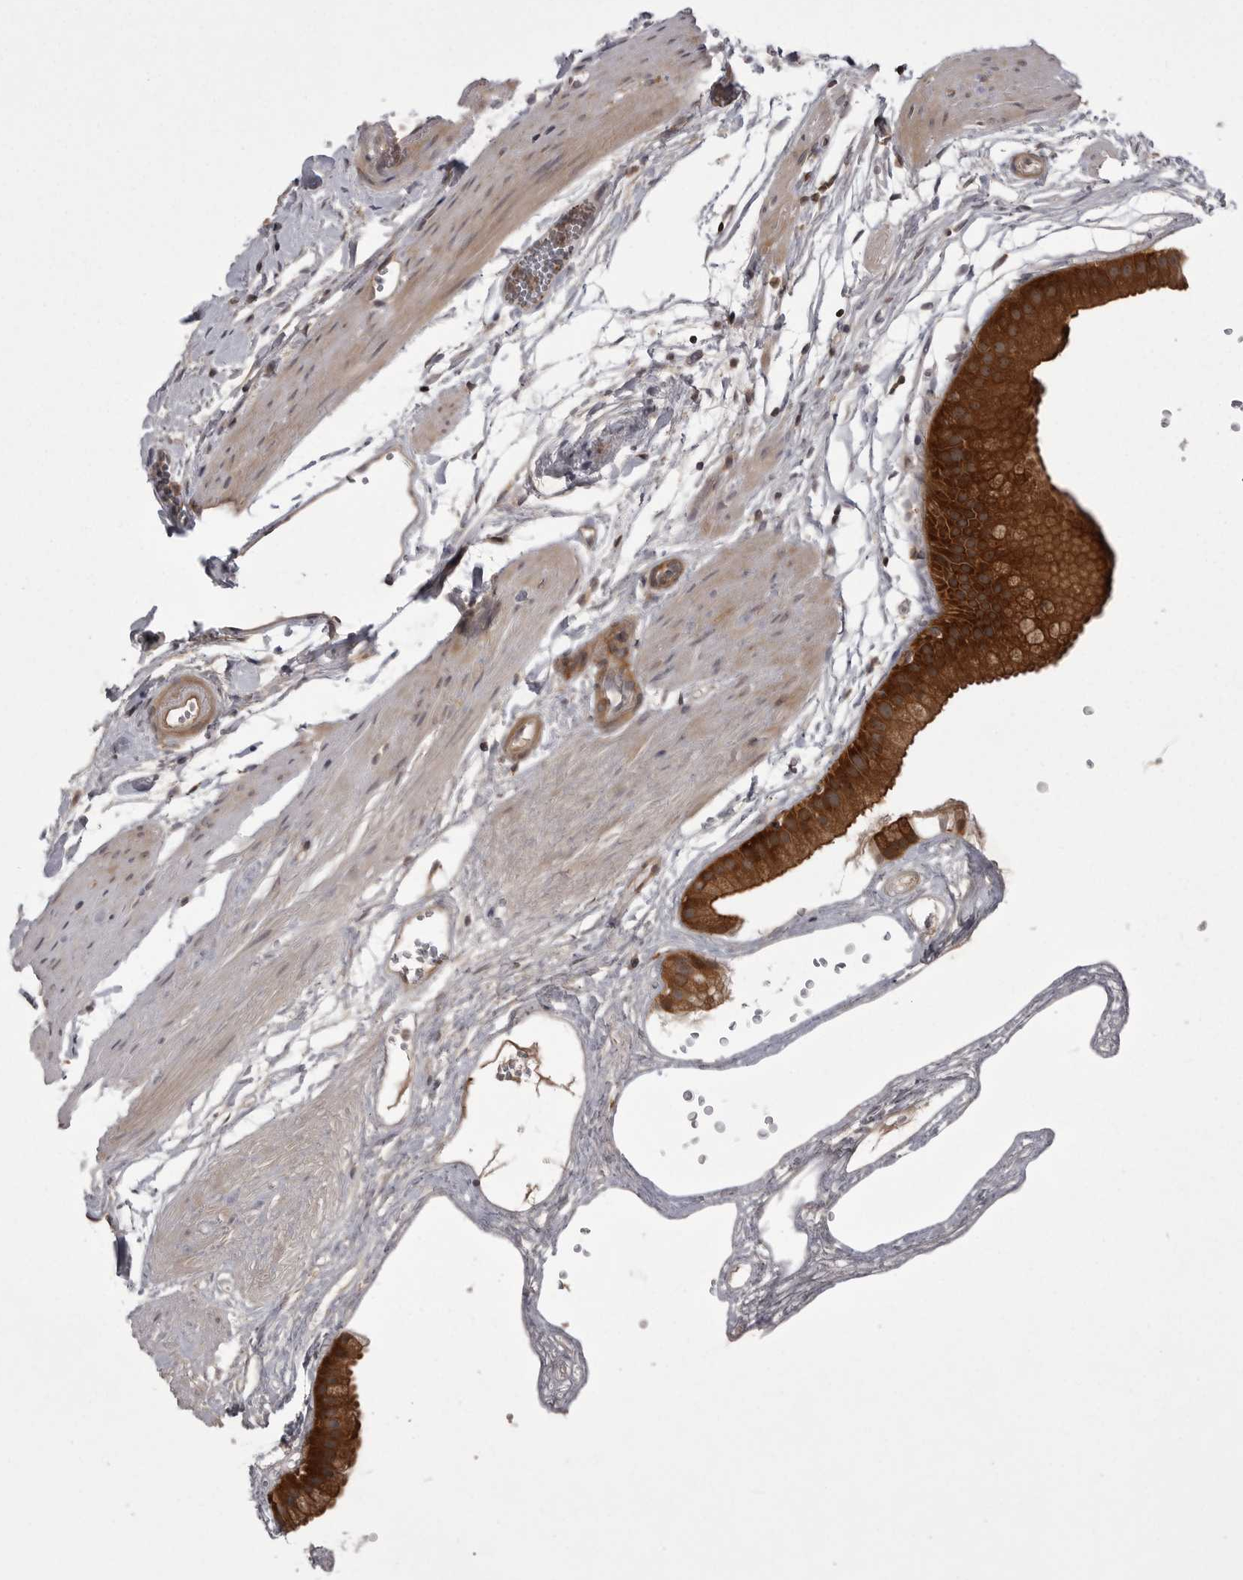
{"staining": {"intensity": "strong", "quantity": ">75%", "location": "cytoplasmic/membranous"}, "tissue": "gallbladder", "cell_type": "Glandular cells", "image_type": "normal", "snomed": [{"axis": "morphology", "description": "Normal tissue, NOS"}, {"axis": "topography", "description": "Gallbladder"}], "caption": "Normal gallbladder reveals strong cytoplasmic/membranous staining in approximately >75% of glandular cells Using DAB (brown) and hematoxylin (blue) stains, captured at high magnification using brightfield microscopy..", "gene": "STK24", "patient": {"sex": "female", "age": 64}}